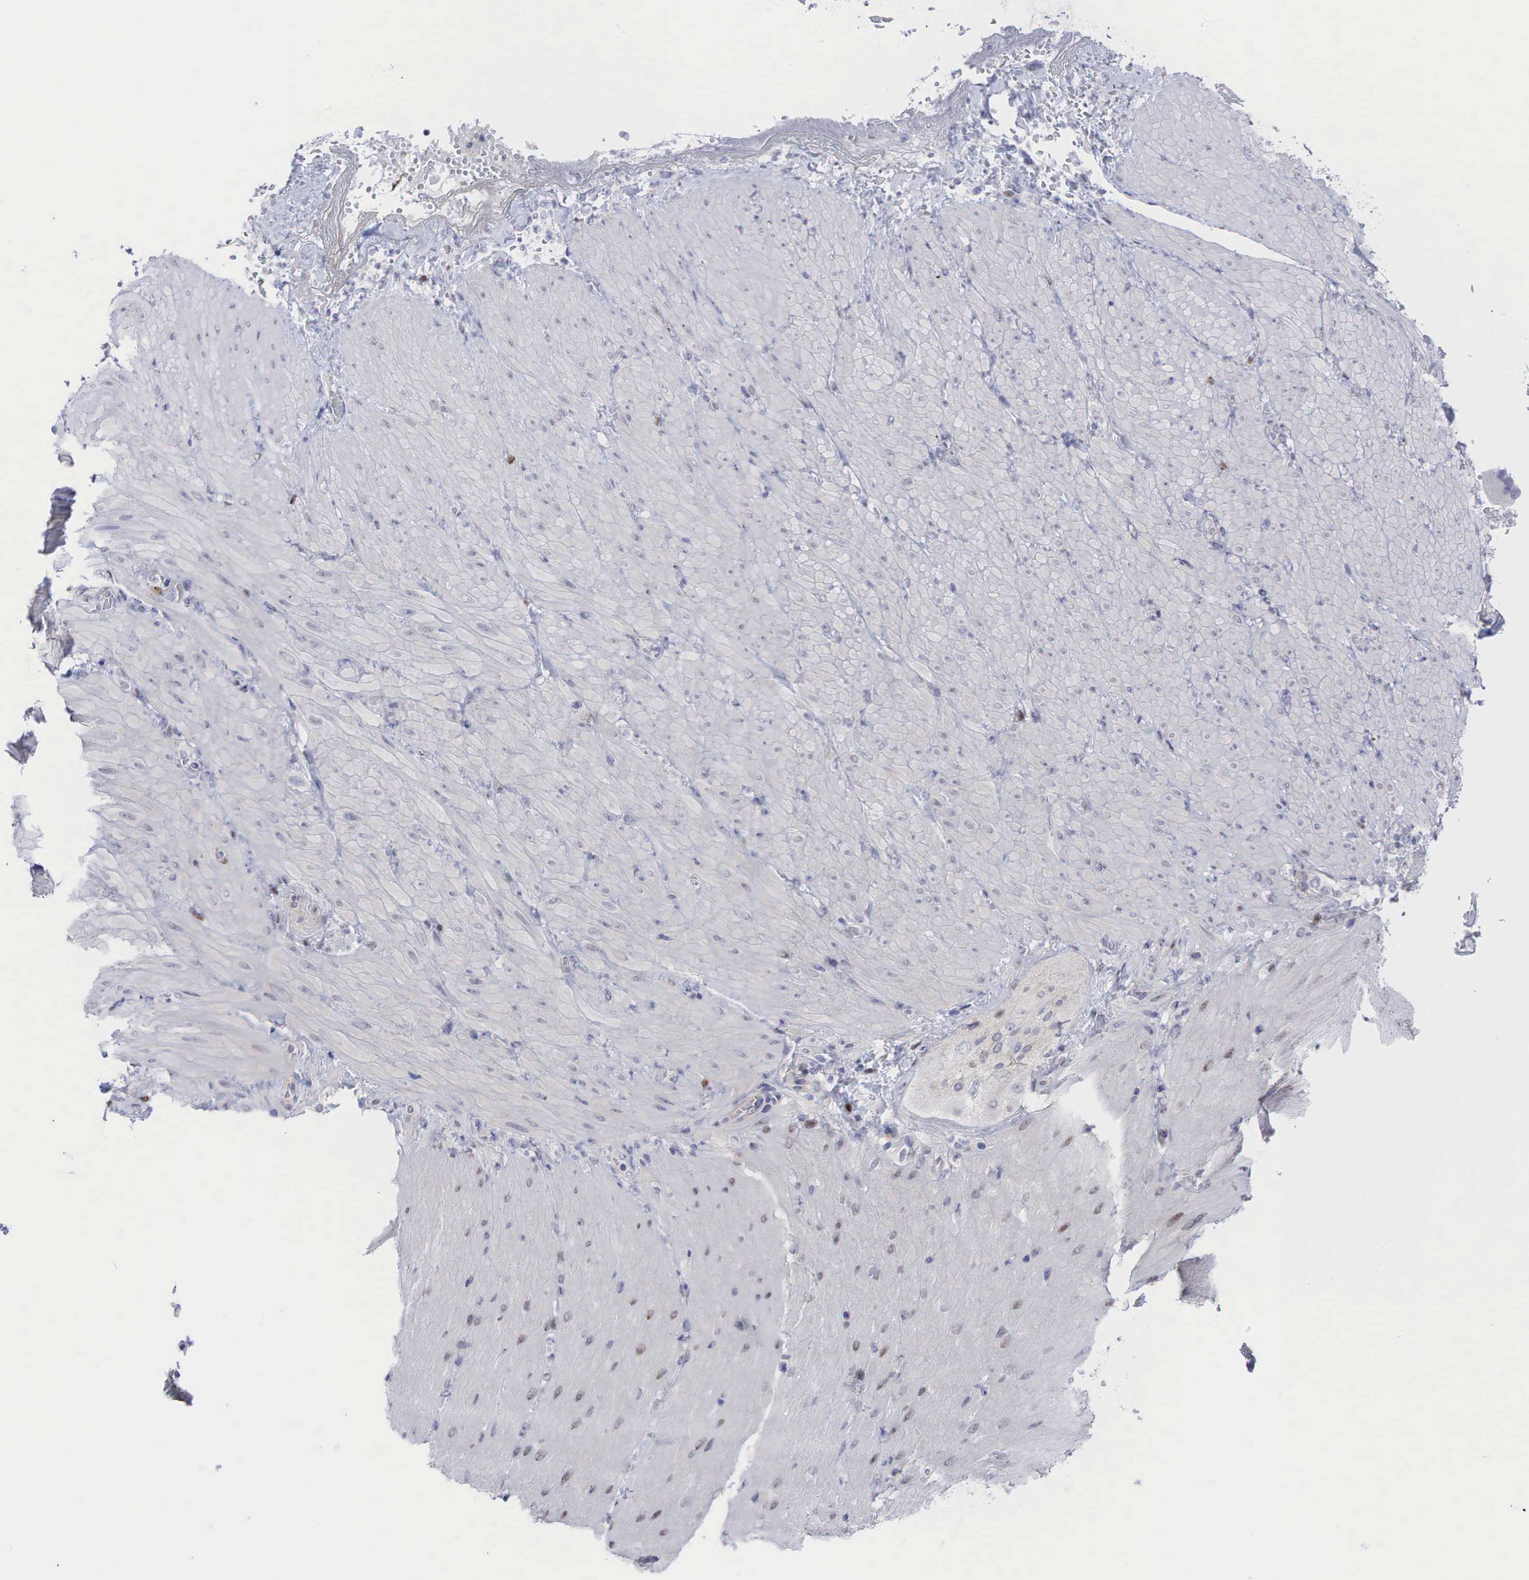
{"staining": {"intensity": "weak", "quantity": "<25%", "location": "nuclear"}, "tissue": "smooth muscle", "cell_type": "Smooth muscle cells", "image_type": "normal", "snomed": [{"axis": "morphology", "description": "Normal tissue, NOS"}, {"axis": "topography", "description": "Duodenum"}], "caption": "The histopathology image displays no staining of smooth muscle cells in normal smooth muscle. (DAB (3,3'-diaminobenzidine) IHC visualized using brightfield microscopy, high magnification).", "gene": "AR", "patient": {"sex": "male", "age": 63}}